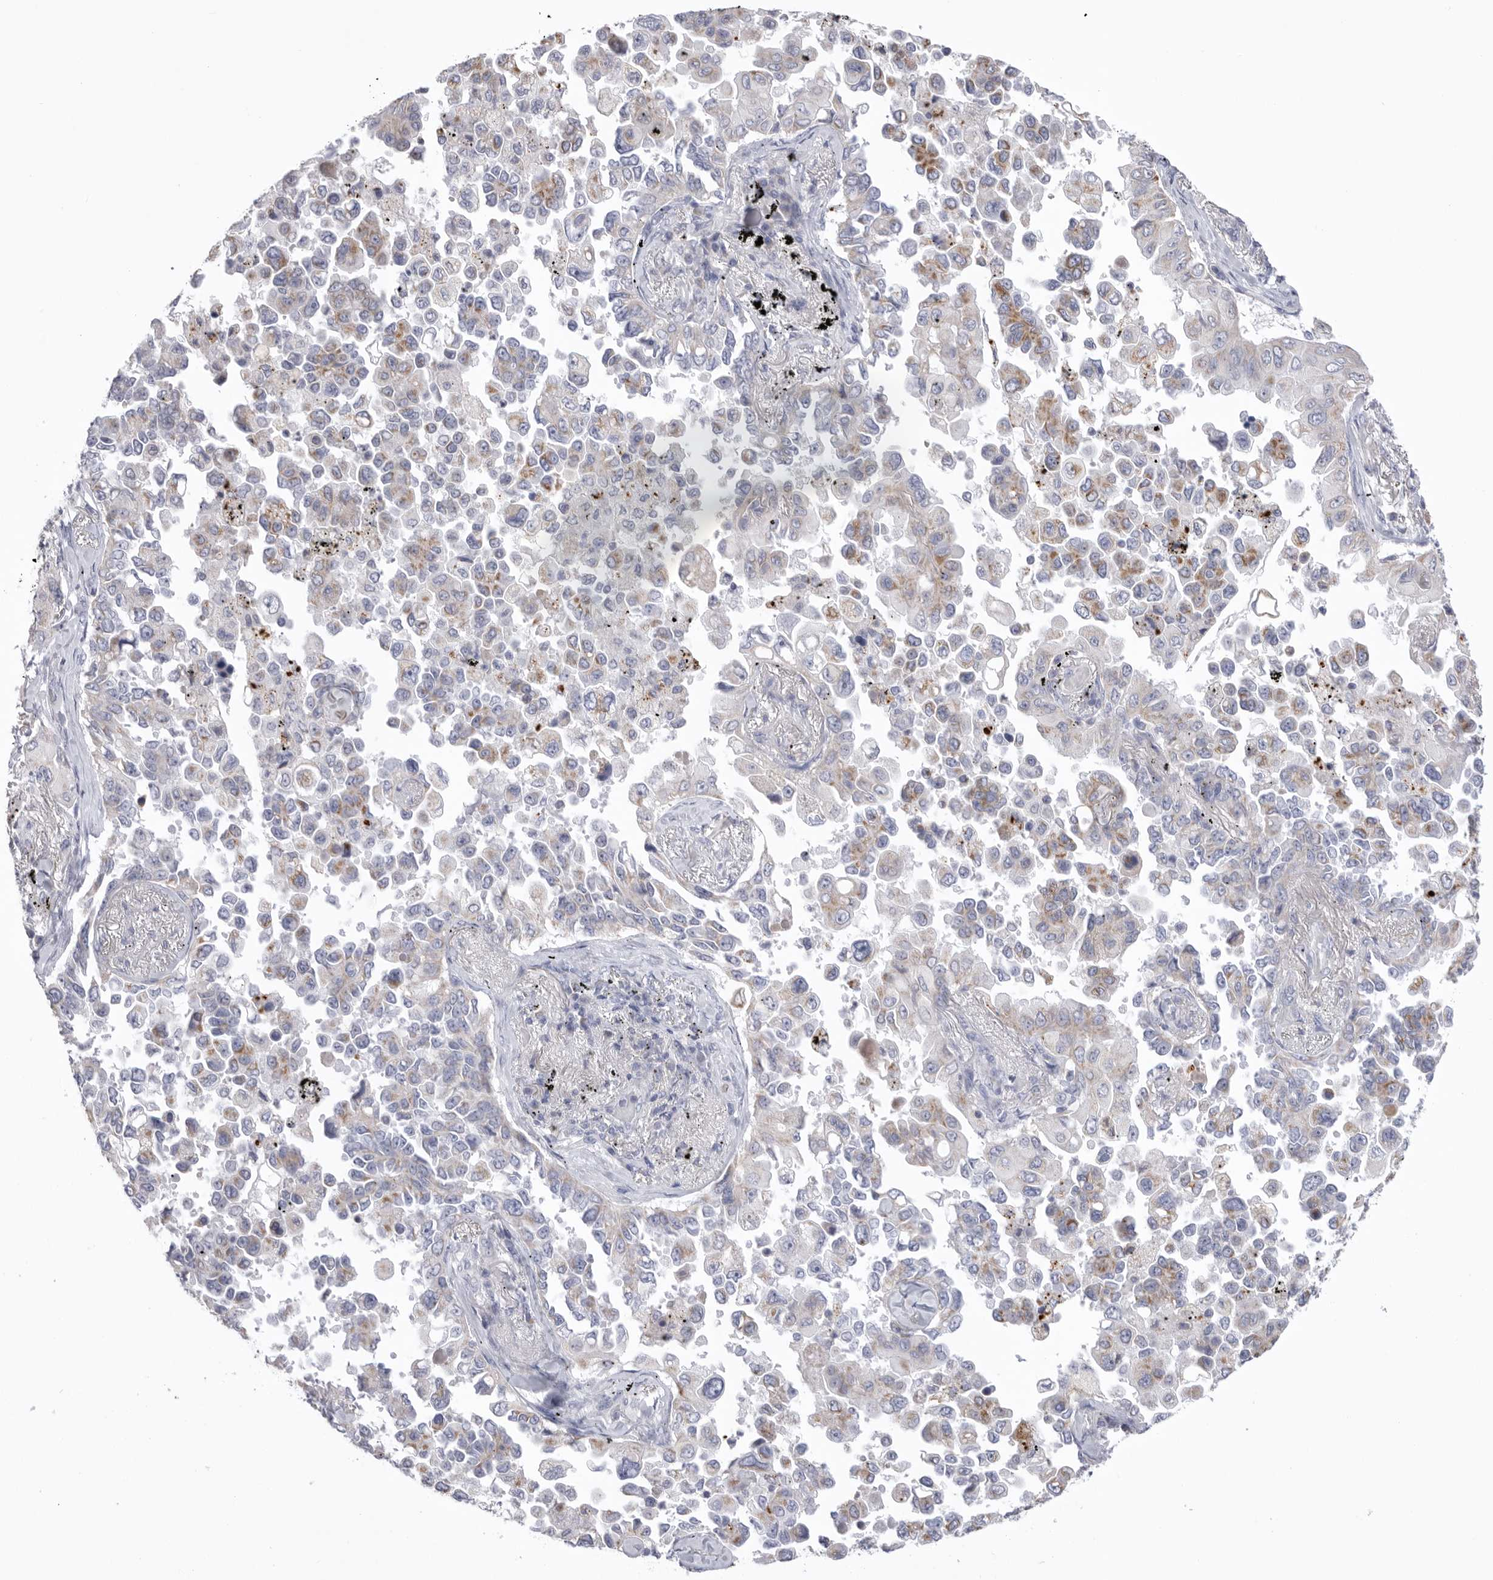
{"staining": {"intensity": "weak", "quantity": "<25%", "location": "cytoplasmic/membranous"}, "tissue": "lung cancer", "cell_type": "Tumor cells", "image_type": "cancer", "snomed": [{"axis": "morphology", "description": "Adenocarcinoma, NOS"}, {"axis": "topography", "description": "Lung"}], "caption": "Tumor cells are negative for brown protein staining in lung adenocarcinoma.", "gene": "VDAC3", "patient": {"sex": "female", "age": 67}}